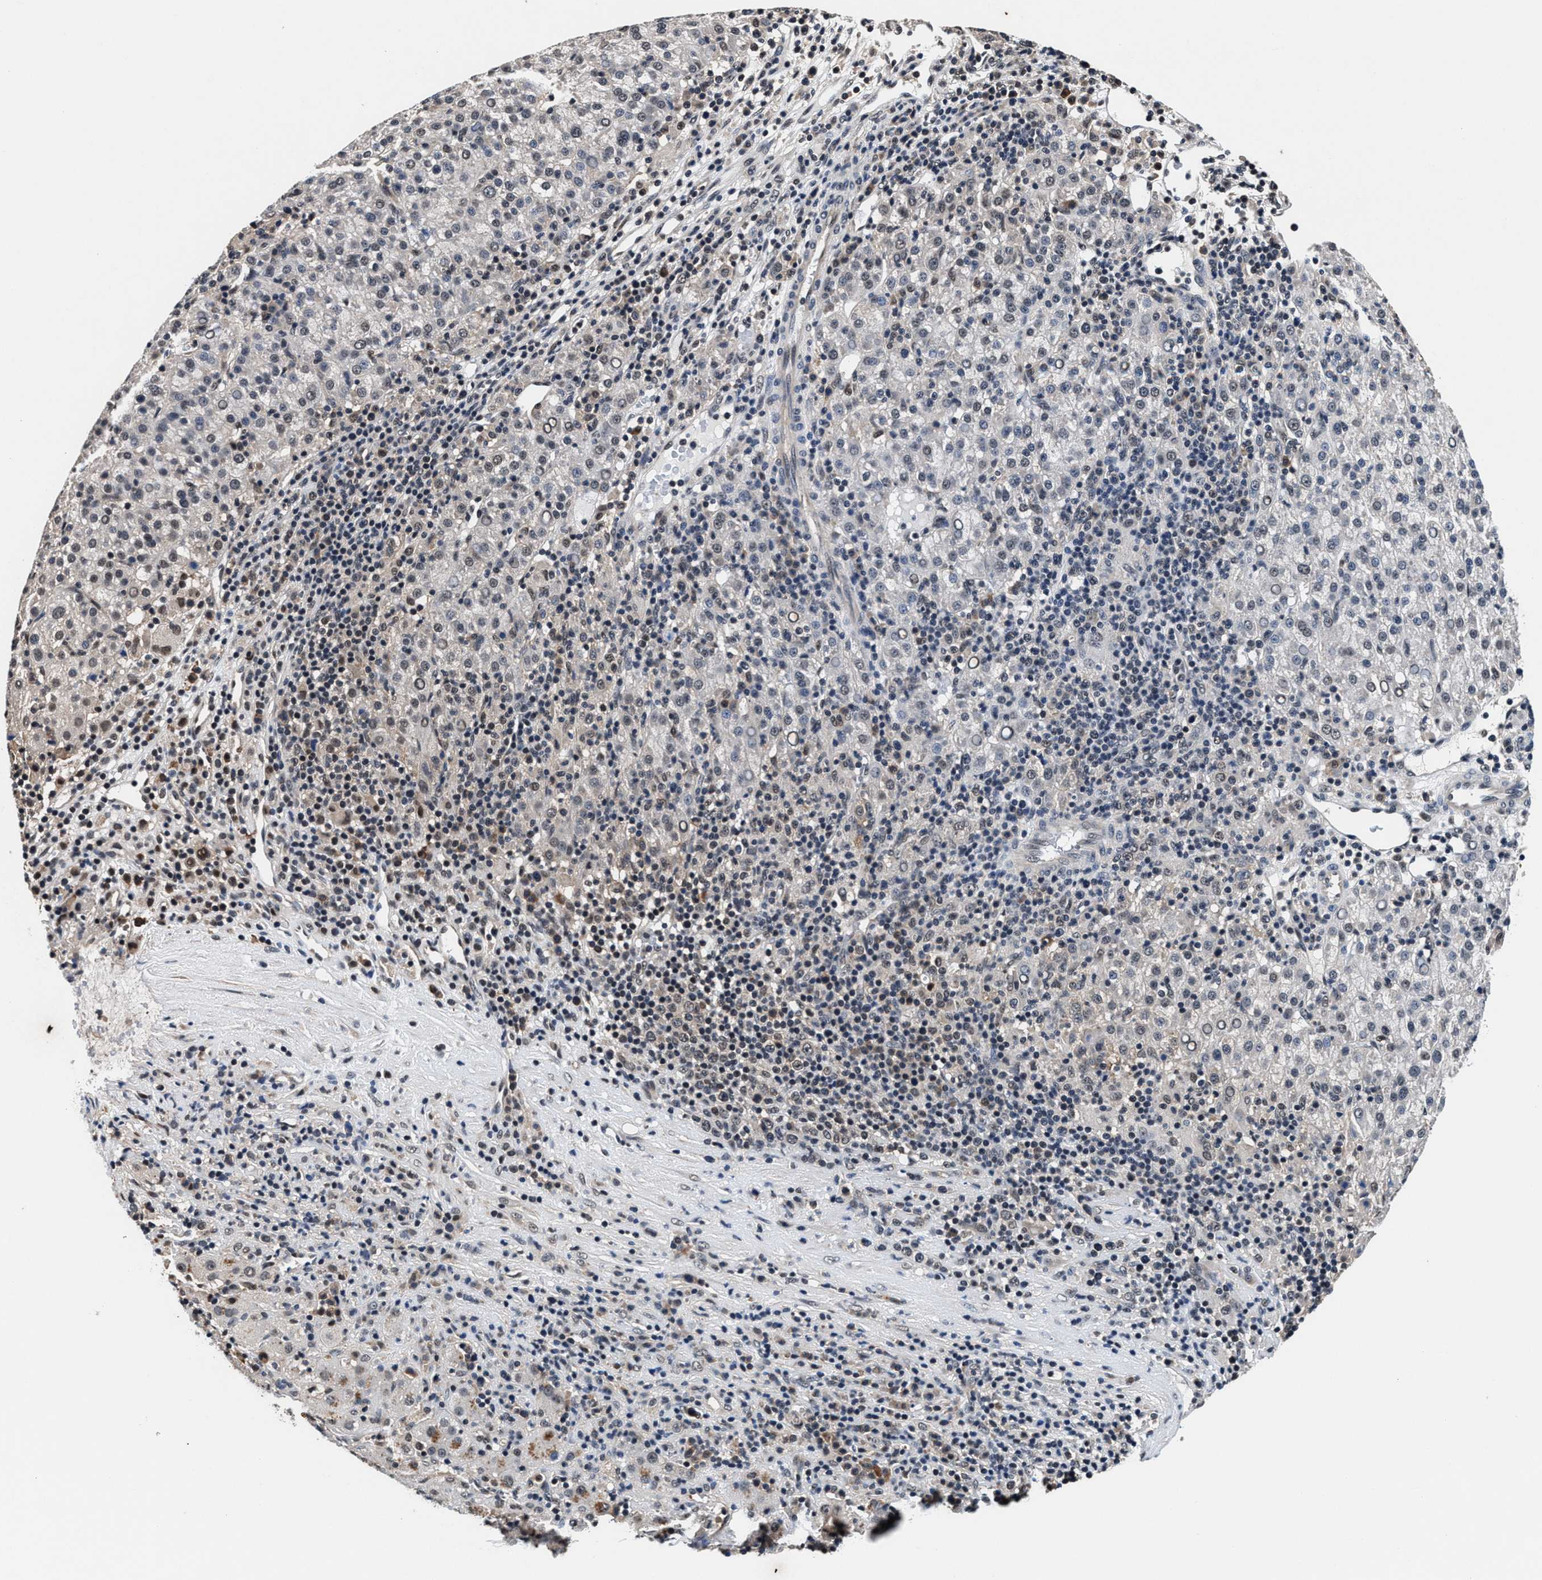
{"staining": {"intensity": "weak", "quantity": "<25%", "location": "nuclear"}, "tissue": "liver cancer", "cell_type": "Tumor cells", "image_type": "cancer", "snomed": [{"axis": "morphology", "description": "Carcinoma, Hepatocellular, NOS"}, {"axis": "topography", "description": "Liver"}], "caption": "Immunohistochemistry (IHC) micrograph of neoplastic tissue: human liver cancer stained with DAB shows no significant protein expression in tumor cells. (Brightfield microscopy of DAB IHC at high magnification).", "gene": "USP16", "patient": {"sex": "female", "age": 58}}